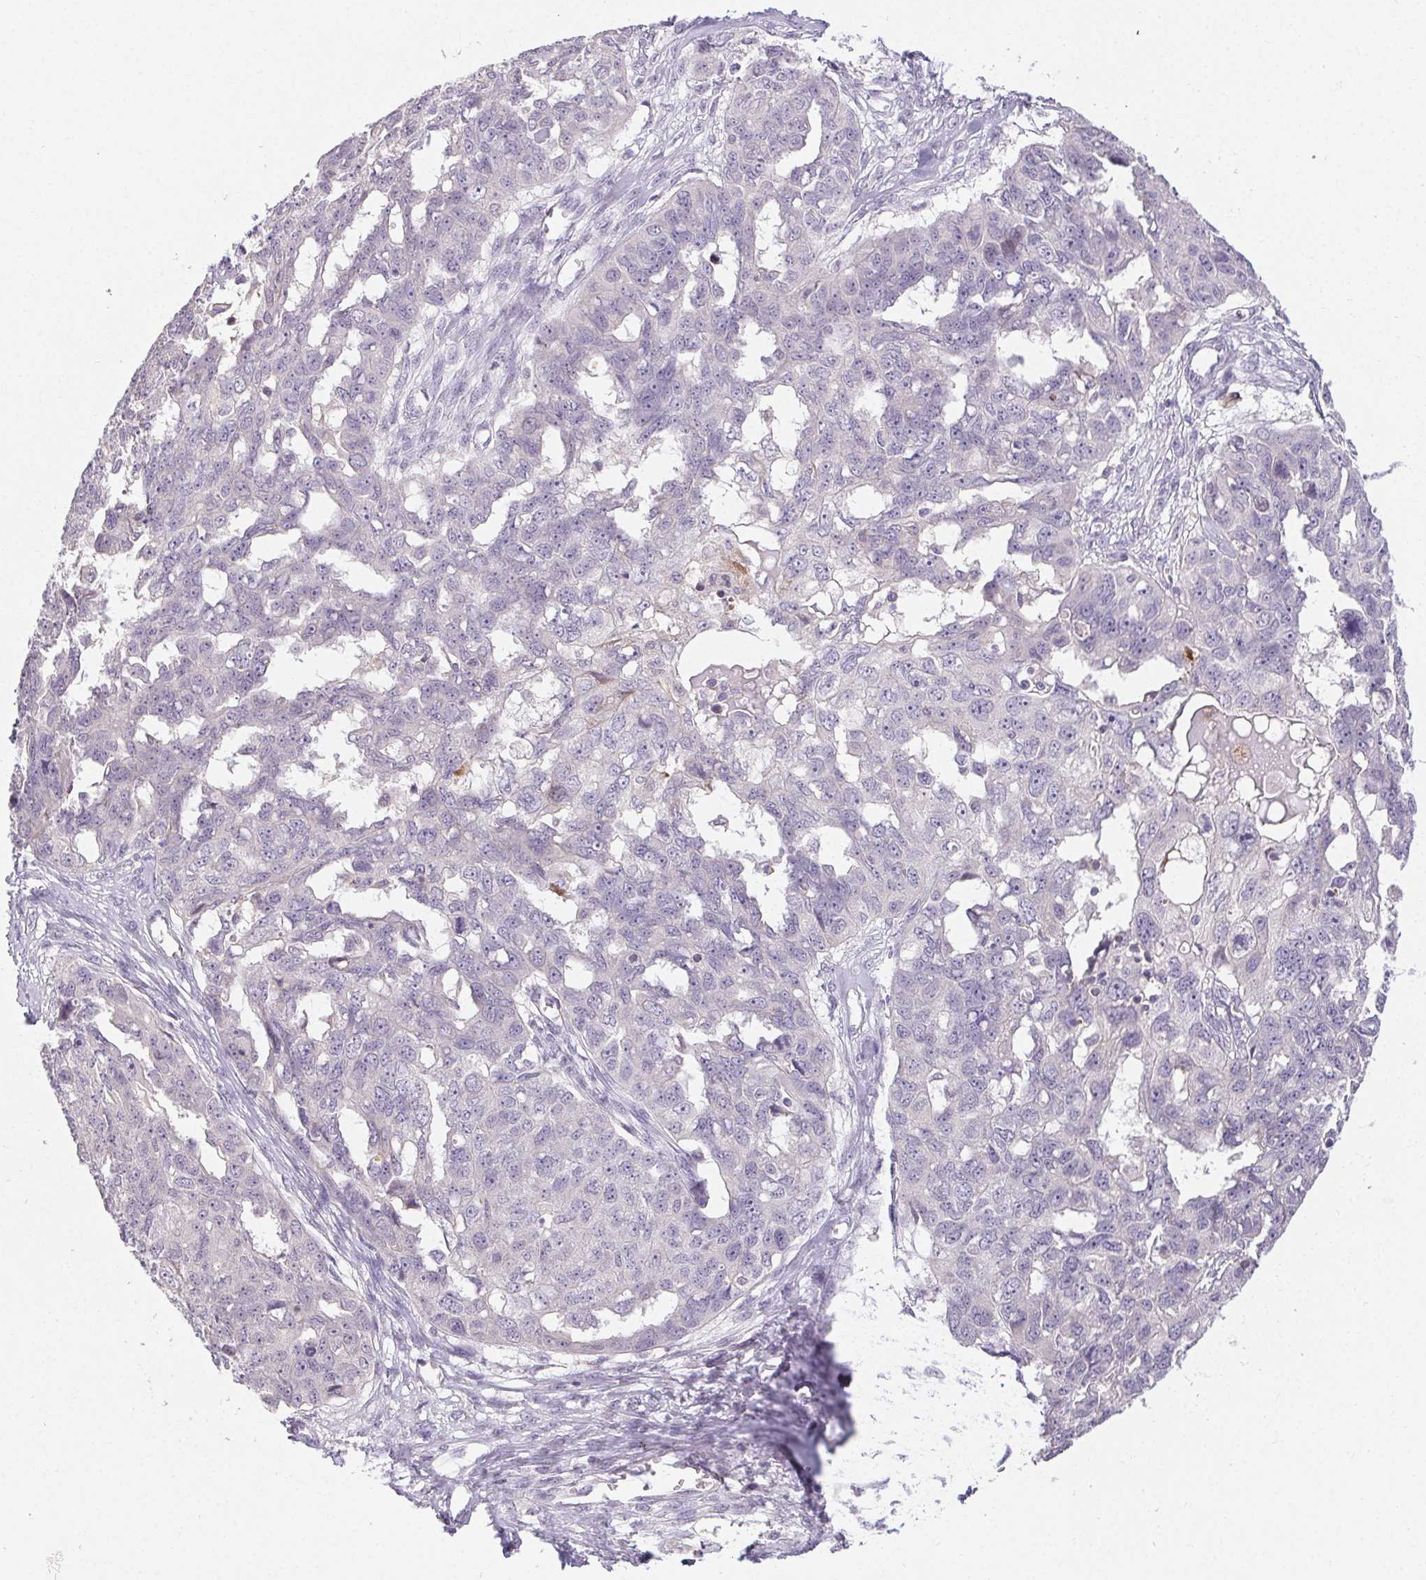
{"staining": {"intensity": "negative", "quantity": "none", "location": "none"}, "tissue": "ovarian cancer", "cell_type": "Tumor cells", "image_type": "cancer", "snomed": [{"axis": "morphology", "description": "Carcinoma, endometroid"}, {"axis": "topography", "description": "Ovary"}], "caption": "Tumor cells are negative for protein expression in human ovarian cancer.", "gene": "TMEM52B", "patient": {"sex": "female", "age": 70}}